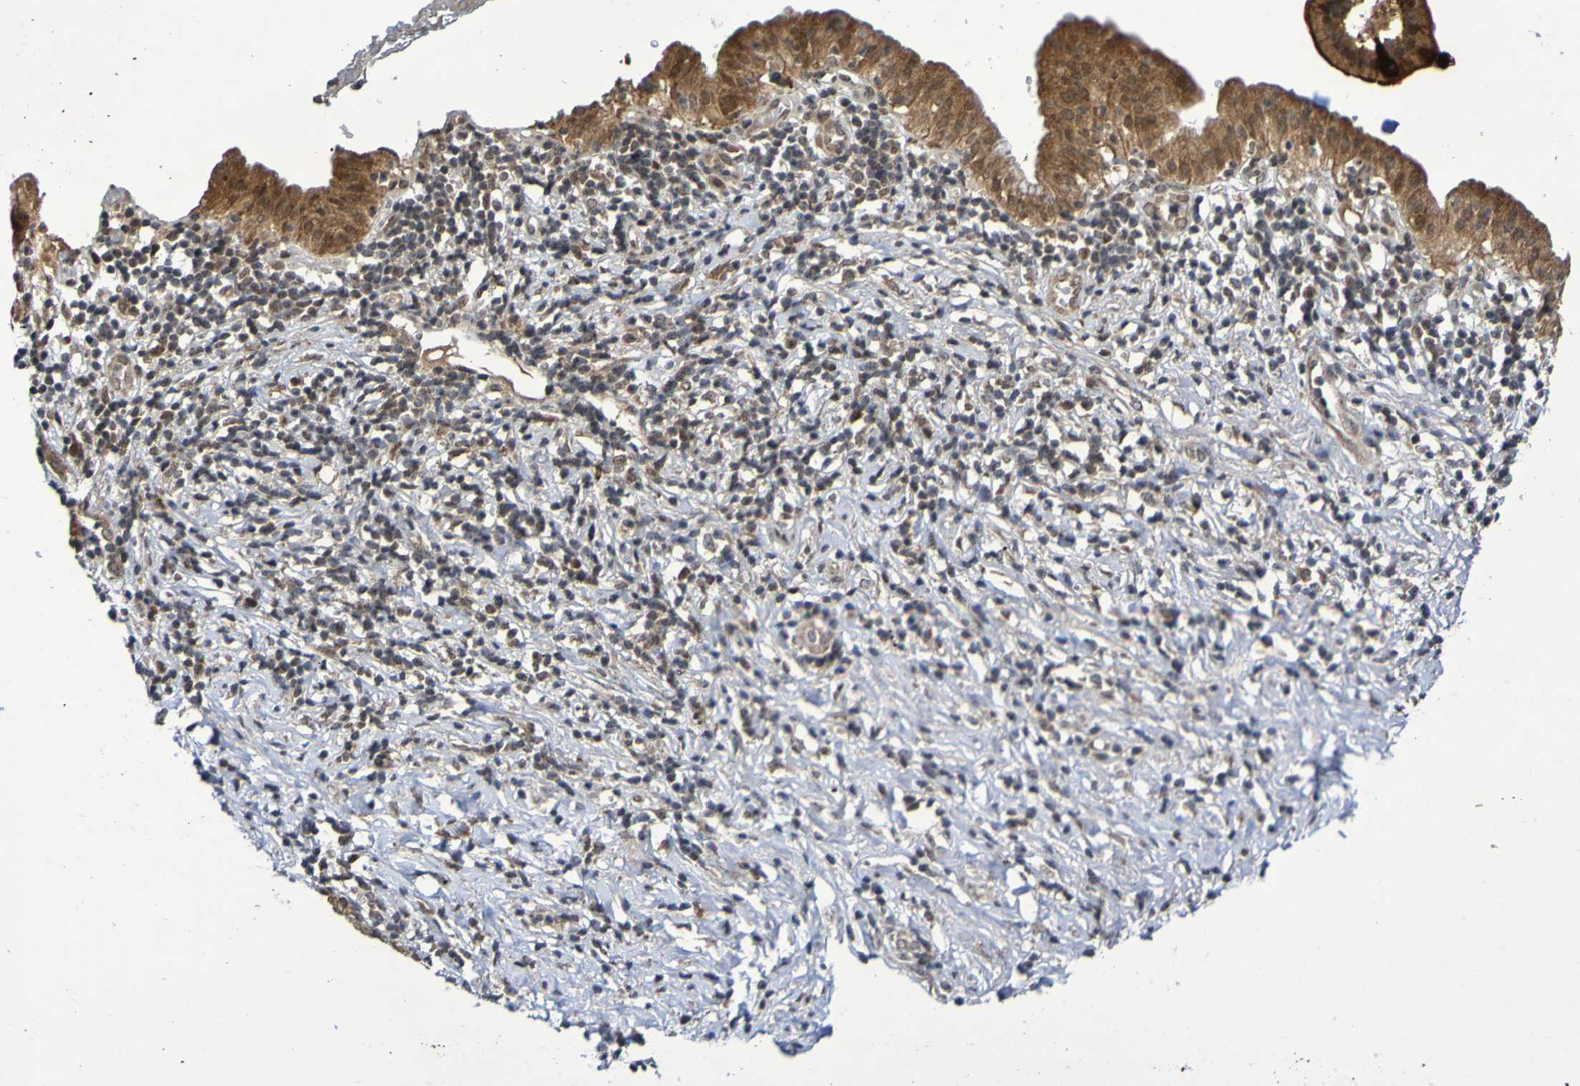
{"staining": {"intensity": "moderate", "quantity": "25%-75%", "location": "cytoplasmic/membranous,nuclear"}, "tissue": "pancreatic cancer", "cell_type": "Tumor cells", "image_type": "cancer", "snomed": [{"axis": "morphology", "description": "Adenocarcinoma, NOS"}, {"axis": "morphology", "description": "Adenocarcinoma, metastatic, NOS"}, {"axis": "topography", "description": "Lymph node"}, {"axis": "topography", "description": "Pancreas"}, {"axis": "topography", "description": "Duodenum"}], "caption": "Brown immunohistochemical staining in adenocarcinoma (pancreatic) displays moderate cytoplasmic/membranous and nuclear staining in about 25%-75% of tumor cells.", "gene": "ITLN1", "patient": {"sex": "female", "age": 64}}